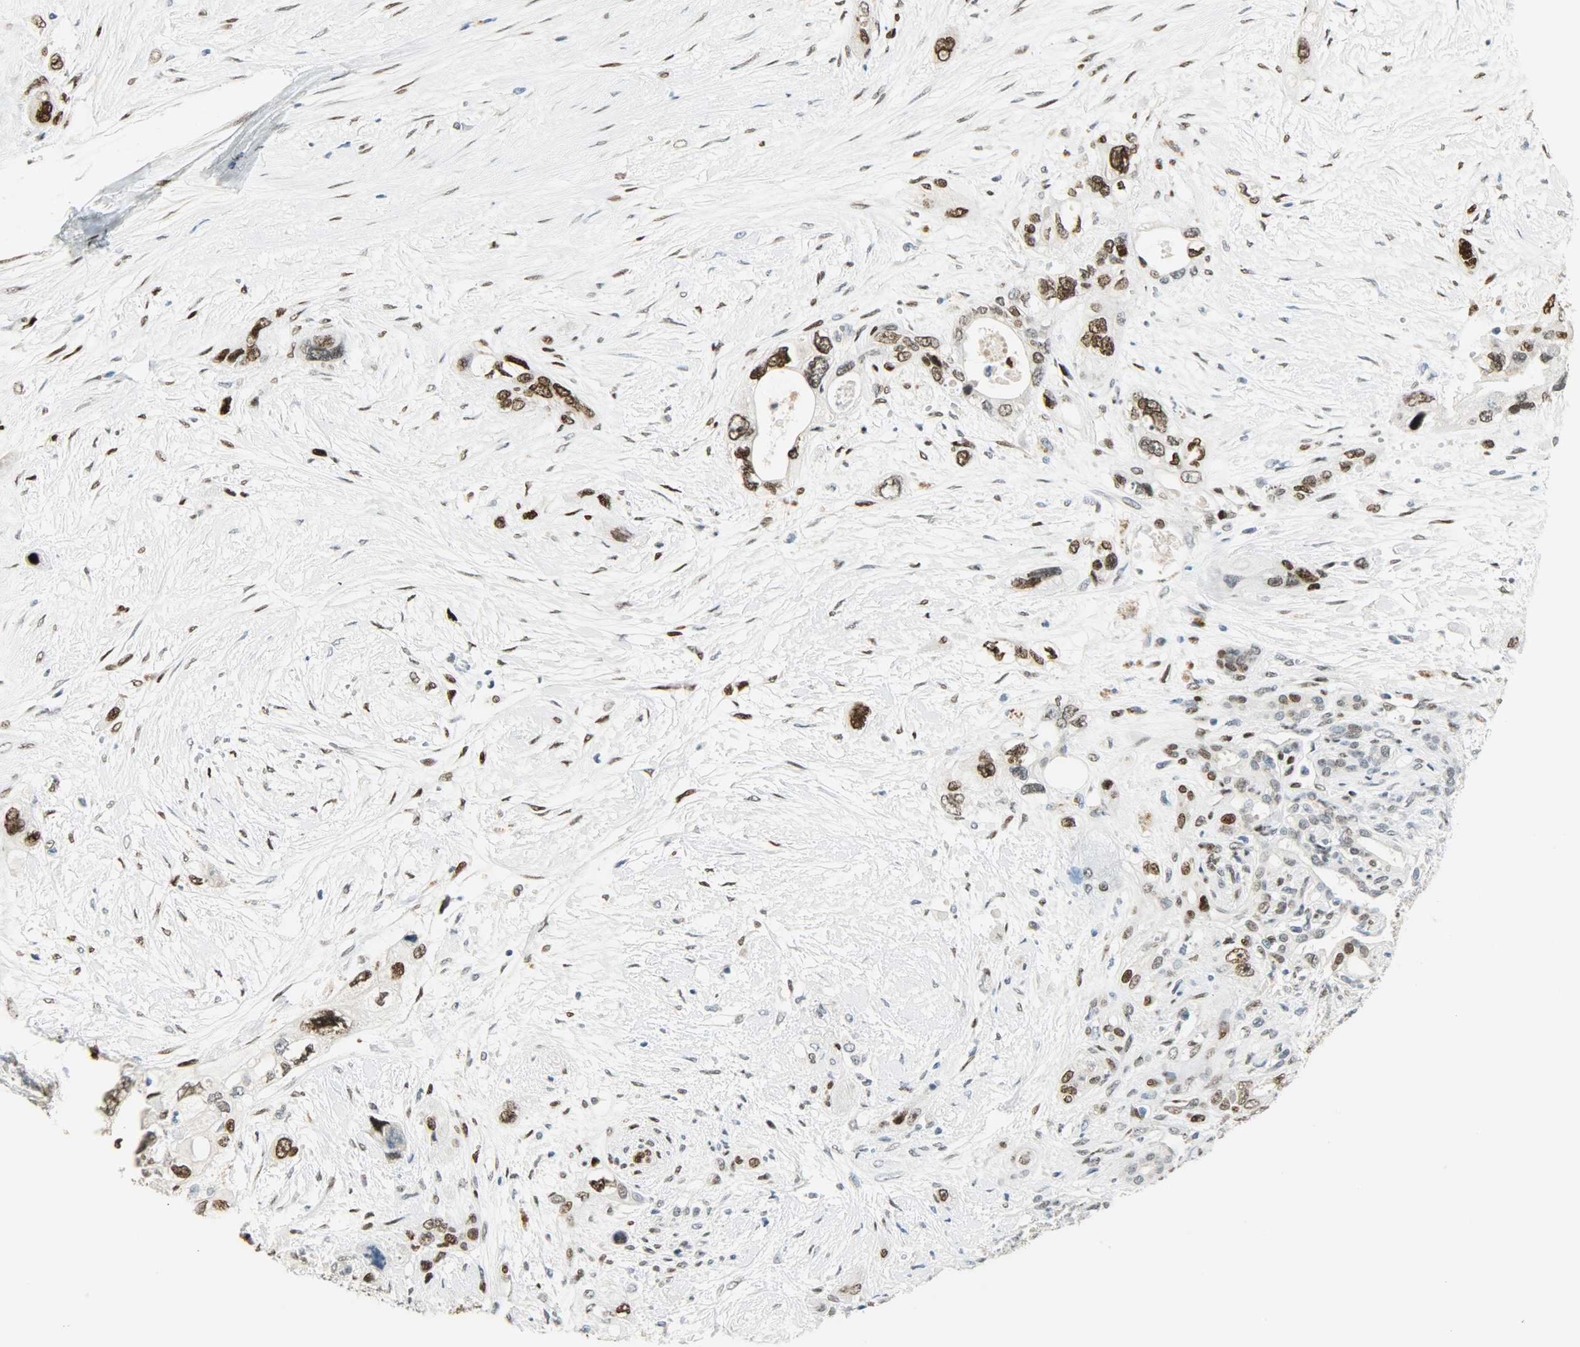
{"staining": {"intensity": "strong", "quantity": "25%-75%", "location": "nuclear"}, "tissue": "pancreatic cancer", "cell_type": "Tumor cells", "image_type": "cancer", "snomed": [{"axis": "morphology", "description": "Adenocarcinoma, NOS"}, {"axis": "topography", "description": "Pancreas"}], "caption": "Tumor cells show high levels of strong nuclear staining in approximately 25%-75% of cells in human pancreatic cancer (adenocarcinoma).", "gene": "JUNB", "patient": {"sex": "male", "age": 46}}